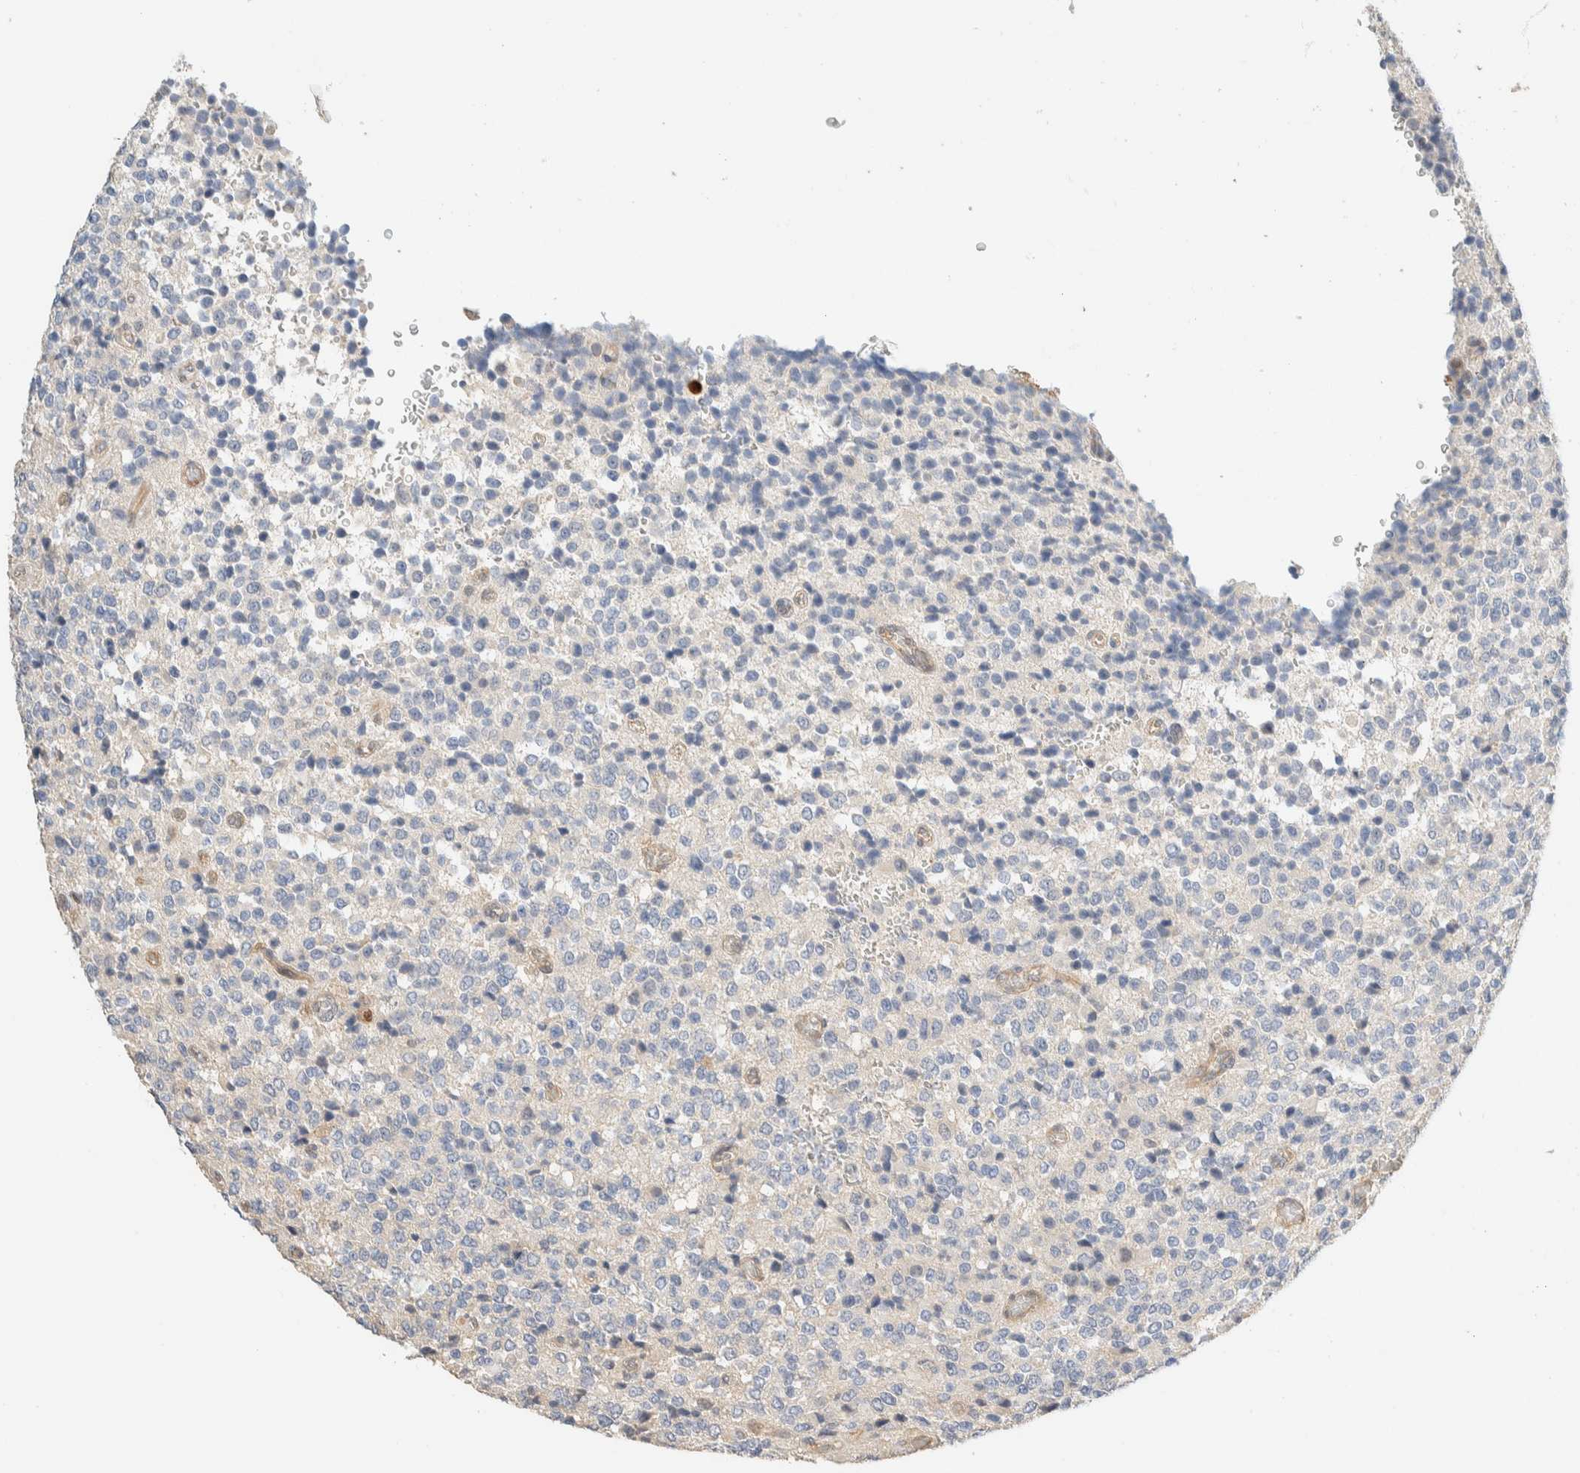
{"staining": {"intensity": "negative", "quantity": "none", "location": "none"}, "tissue": "glioma", "cell_type": "Tumor cells", "image_type": "cancer", "snomed": [{"axis": "morphology", "description": "Glioma, malignant, High grade"}, {"axis": "topography", "description": "pancreas cauda"}], "caption": "Immunohistochemistry (IHC) histopathology image of neoplastic tissue: malignant high-grade glioma stained with DAB (3,3'-diaminobenzidine) exhibits no significant protein expression in tumor cells.", "gene": "SETD4", "patient": {"sex": "male", "age": 60}}